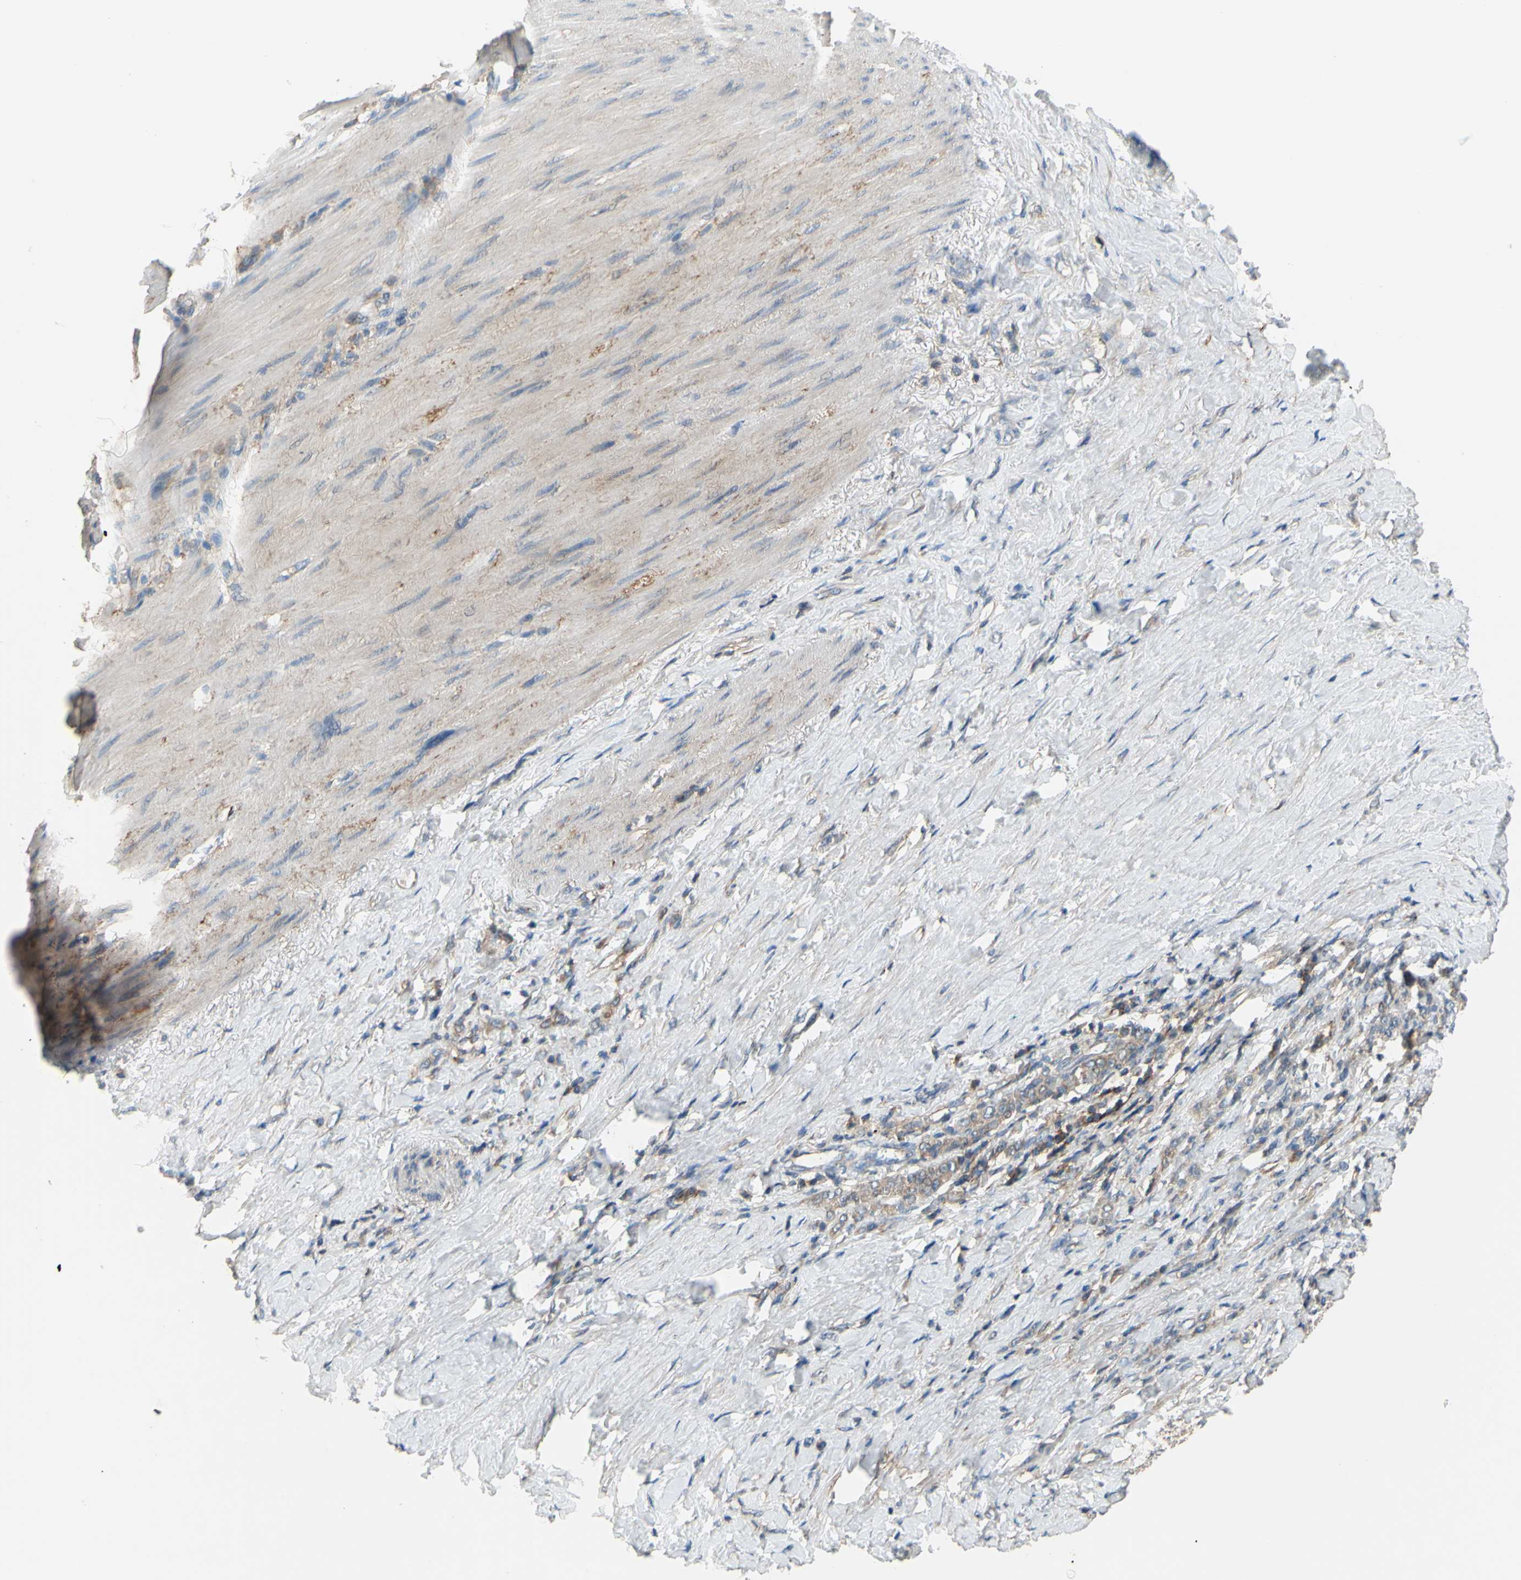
{"staining": {"intensity": "weak", "quantity": ">75%", "location": "cytoplasmic/membranous"}, "tissue": "stomach cancer", "cell_type": "Tumor cells", "image_type": "cancer", "snomed": [{"axis": "morphology", "description": "Adenocarcinoma, NOS"}, {"axis": "topography", "description": "Stomach"}], "caption": "Stomach cancer (adenocarcinoma) tissue exhibits weak cytoplasmic/membranous staining in approximately >75% of tumor cells, visualized by immunohistochemistry.", "gene": "POR", "patient": {"sex": "male", "age": 82}}